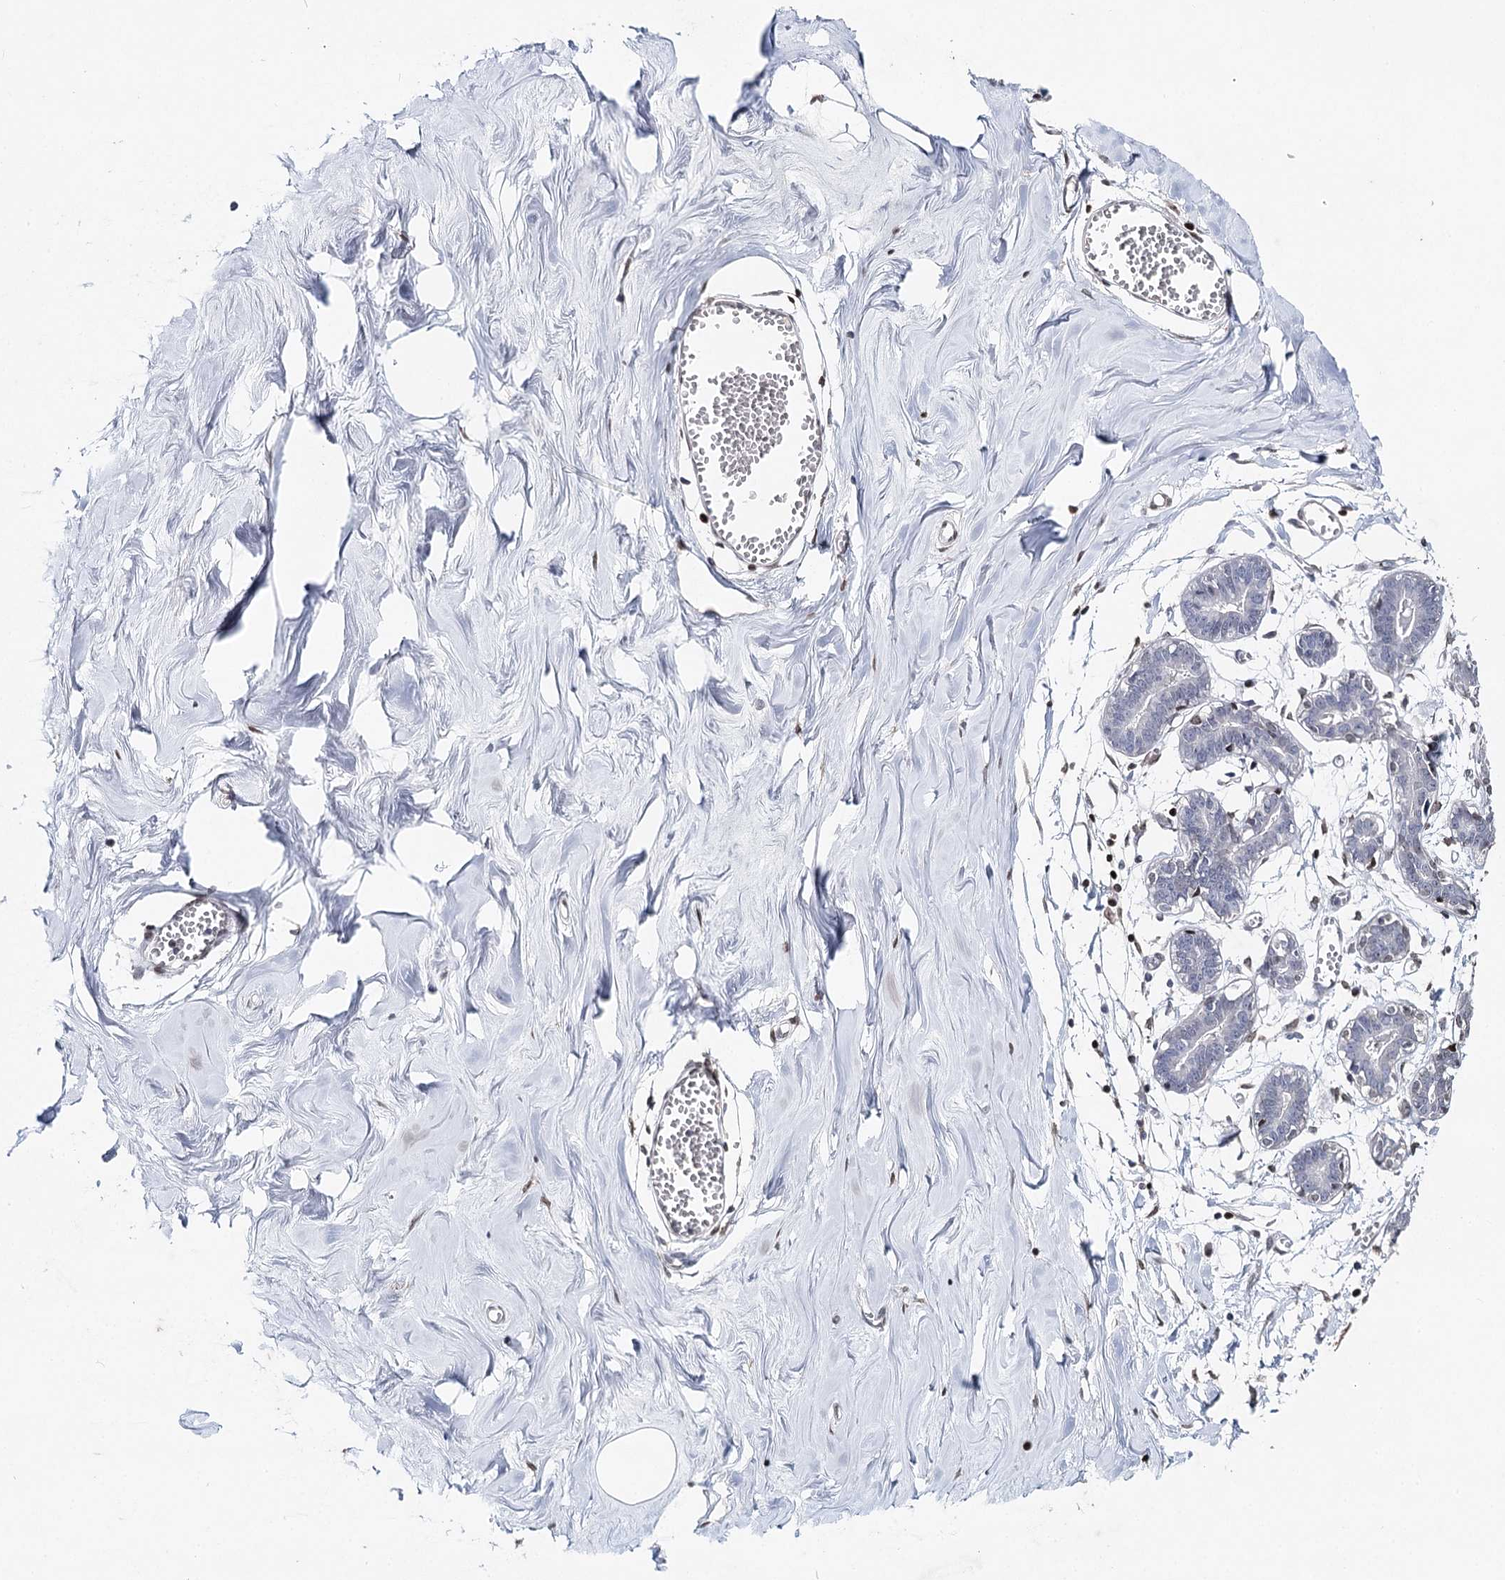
{"staining": {"intensity": "negative", "quantity": "none", "location": "none"}, "tissue": "breast", "cell_type": "Adipocytes", "image_type": "normal", "snomed": [{"axis": "morphology", "description": "Normal tissue, NOS"}, {"axis": "topography", "description": "Breast"}], "caption": "DAB (3,3'-diaminobenzidine) immunohistochemical staining of unremarkable breast exhibits no significant expression in adipocytes. Brightfield microscopy of IHC stained with DAB (brown) and hematoxylin (blue), captured at high magnification.", "gene": "FRMD4A", "patient": {"sex": "female", "age": 27}}